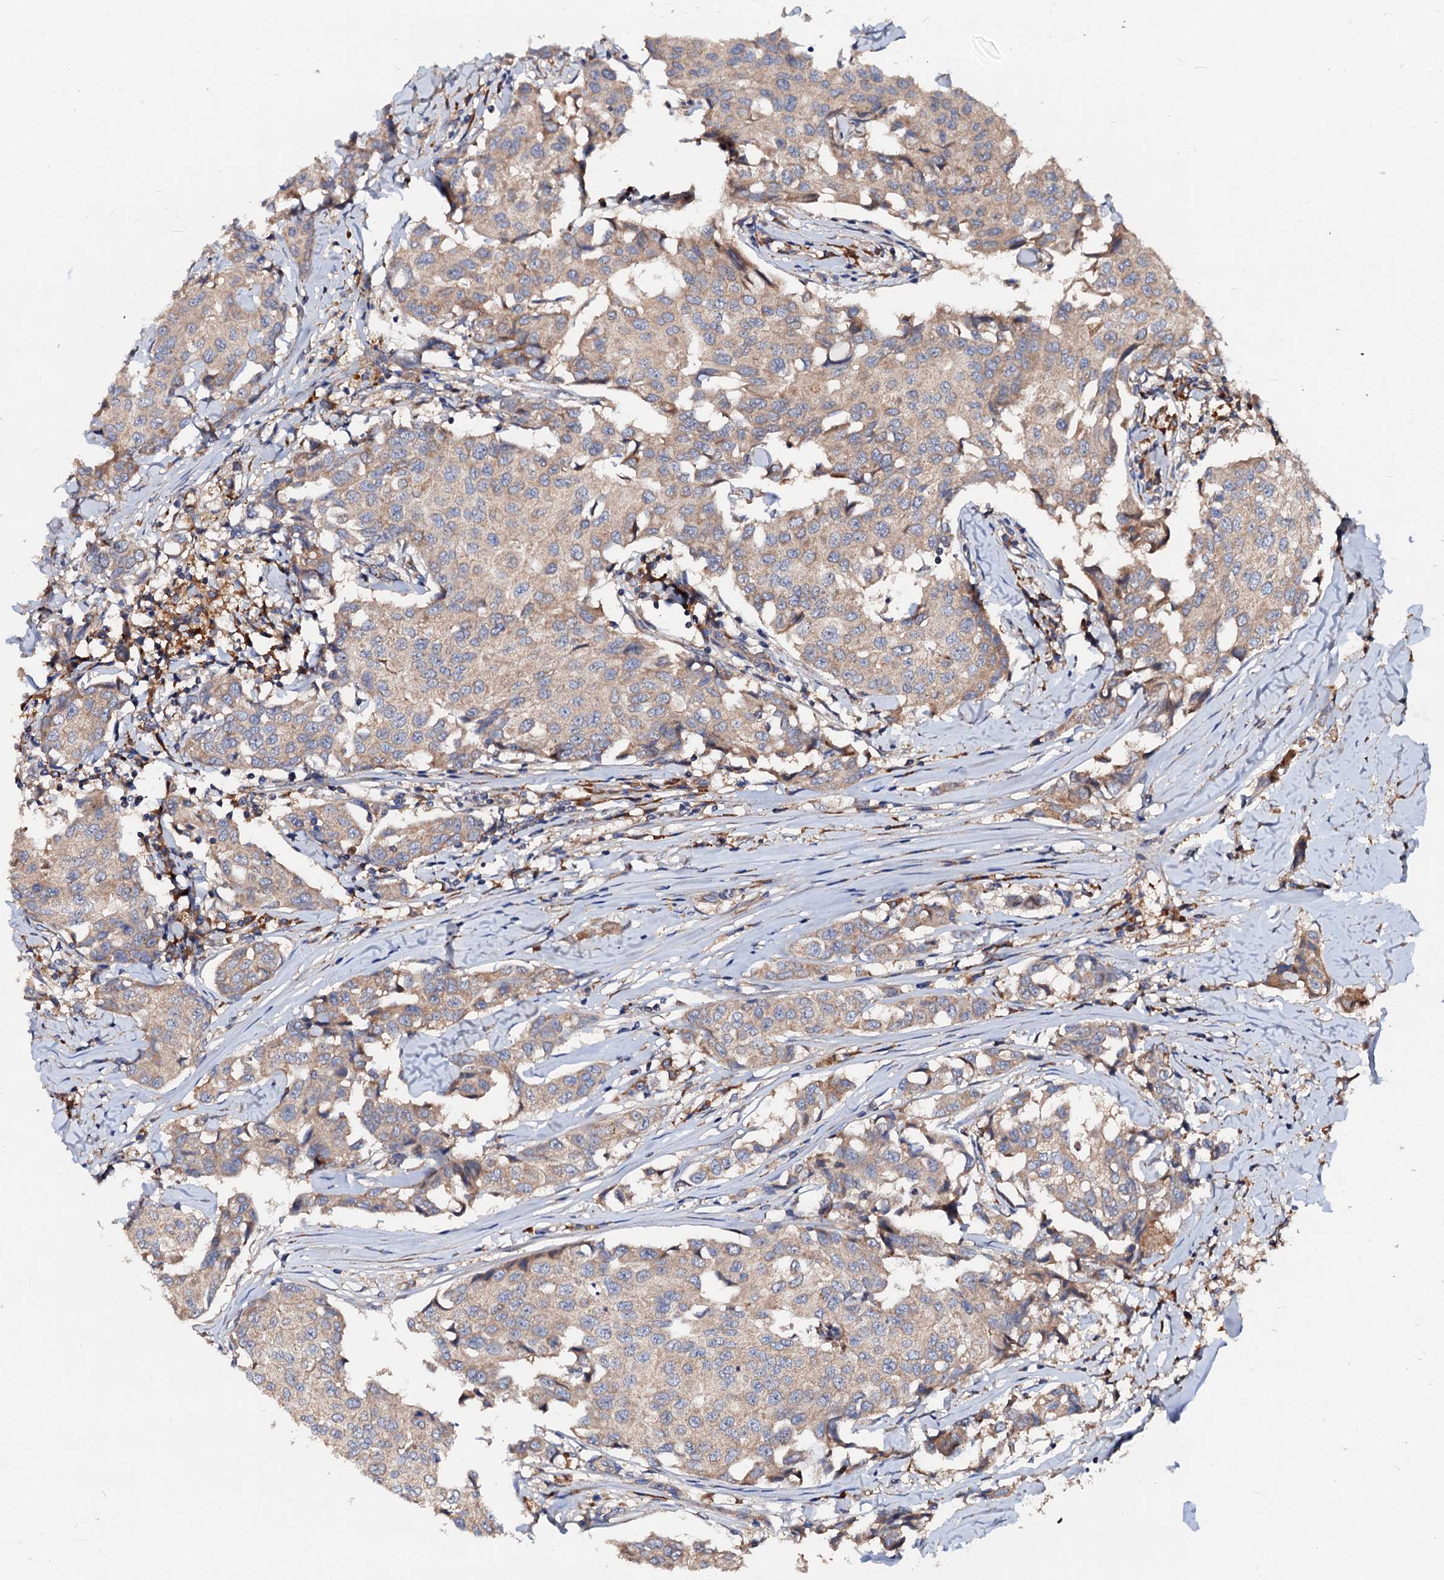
{"staining": {"intensity": "weak", "quantity": ">75%", "location": "cytoplasmic/membranous"}, "tissue": "breast cancer", "cell_type": "Tumor cells", "image_type": "cancer", "snomed": [{"axis": "morphology", "description": "Duct carcinoma"}, {"axis": "topography", "description": "Breast"}], "caption": "This is a histology image of IHC staining of infiltrating ductal carcinoma (breast), which shows weak expression in the cytoplasmic/membranous of tumor cells.", "gene": "EXTL1", "patient": {"sex": "female", "age": 80}}